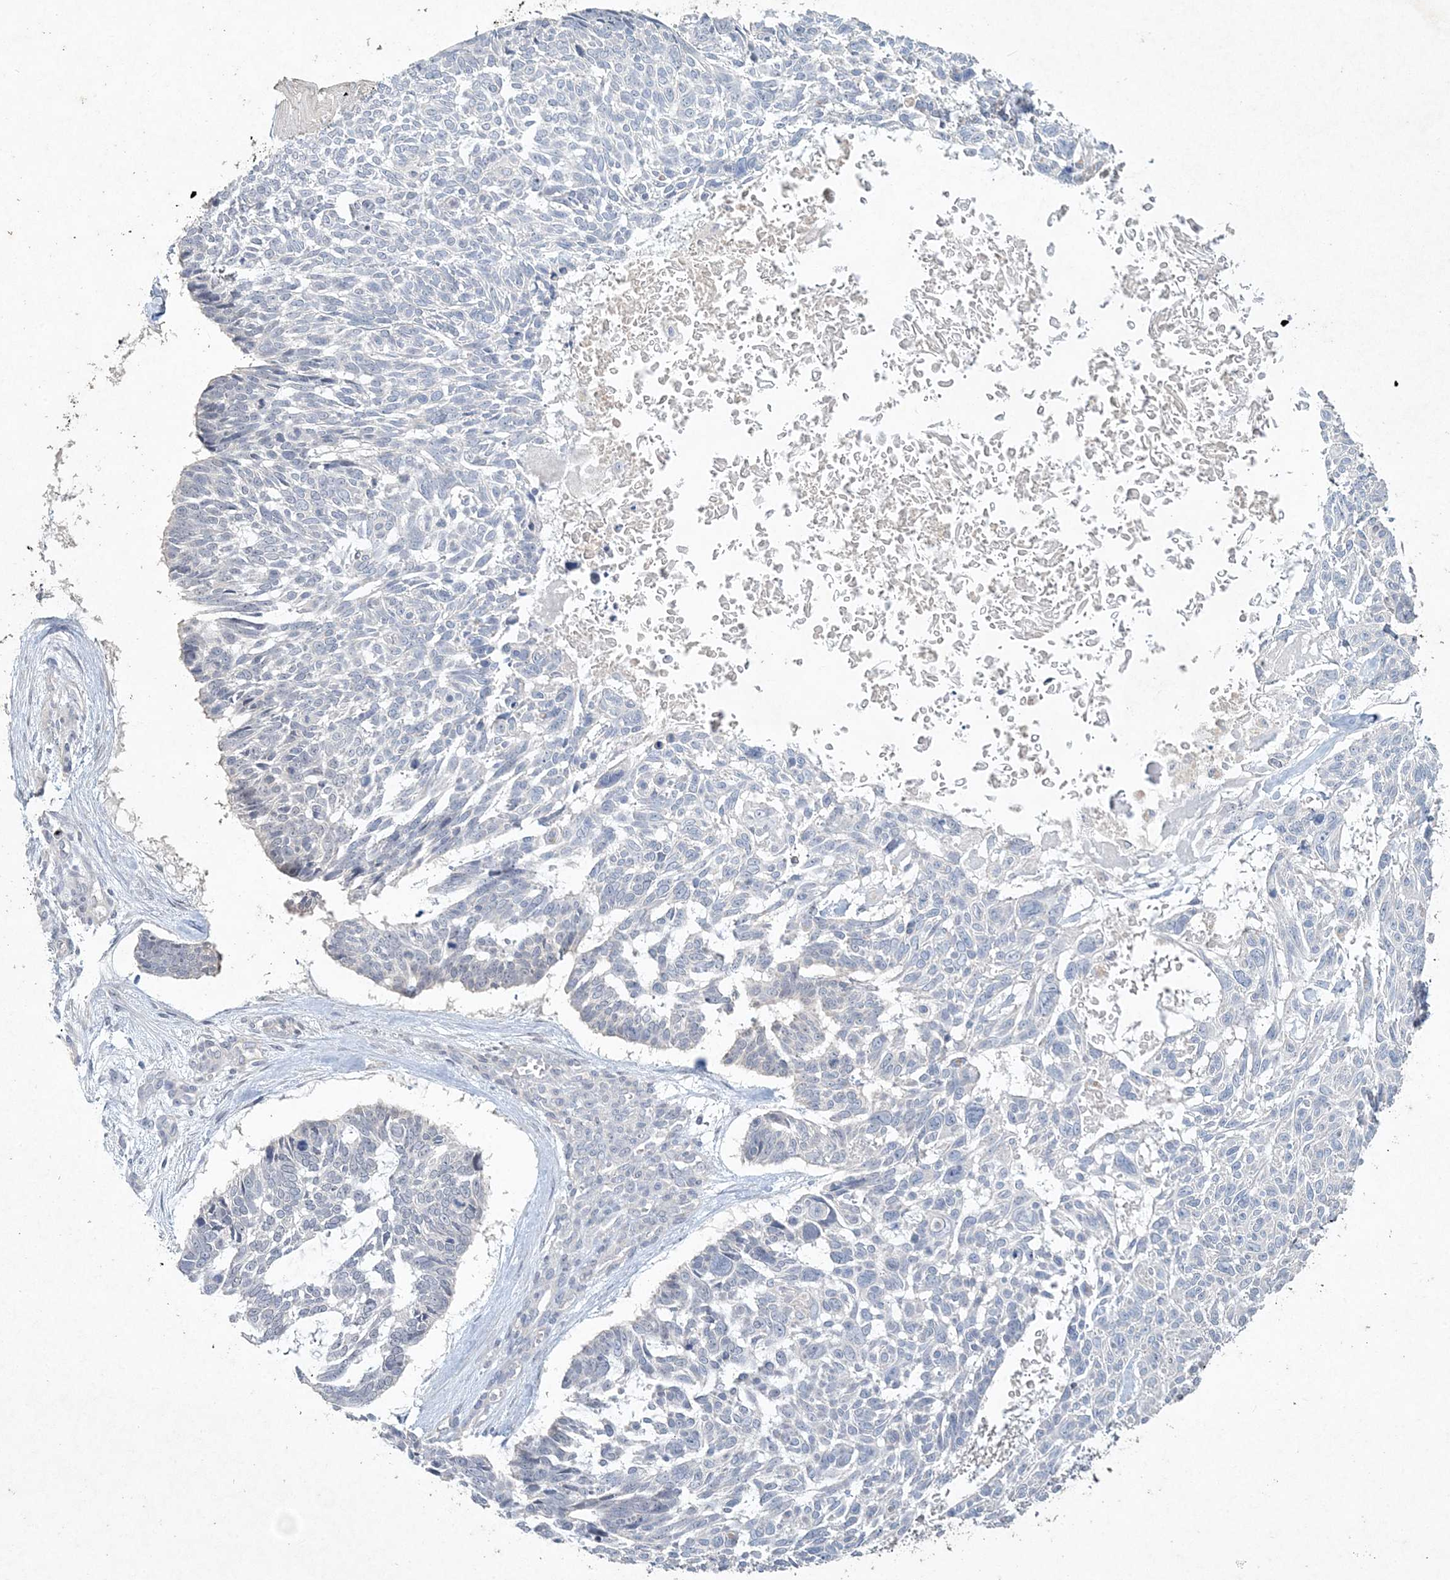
{"staining": {"intensity": "negative", "quantity": "none", "location": "none"}, "tissue": "skin cancer", "cell_type": "Tumor cells", "image_type": "cancer", "snomed": [{"axis": "morphology", "description": "Basal cell carcinoma"}, {"axis": "topography", "description": "Skin"}], "caption": "An immunohistochemistry (IHC) histopathology image of skin basal cell carcinoma is shown. There is no staining in tumor cells of skin basal cell carcinoma. (Brightfield microscopy of DAB (3,3'-diaminobenzidine) immunohistochemistry at high magnification).", "gene": "DNAH5", "patient": {"sex": "male", "age": 88}}